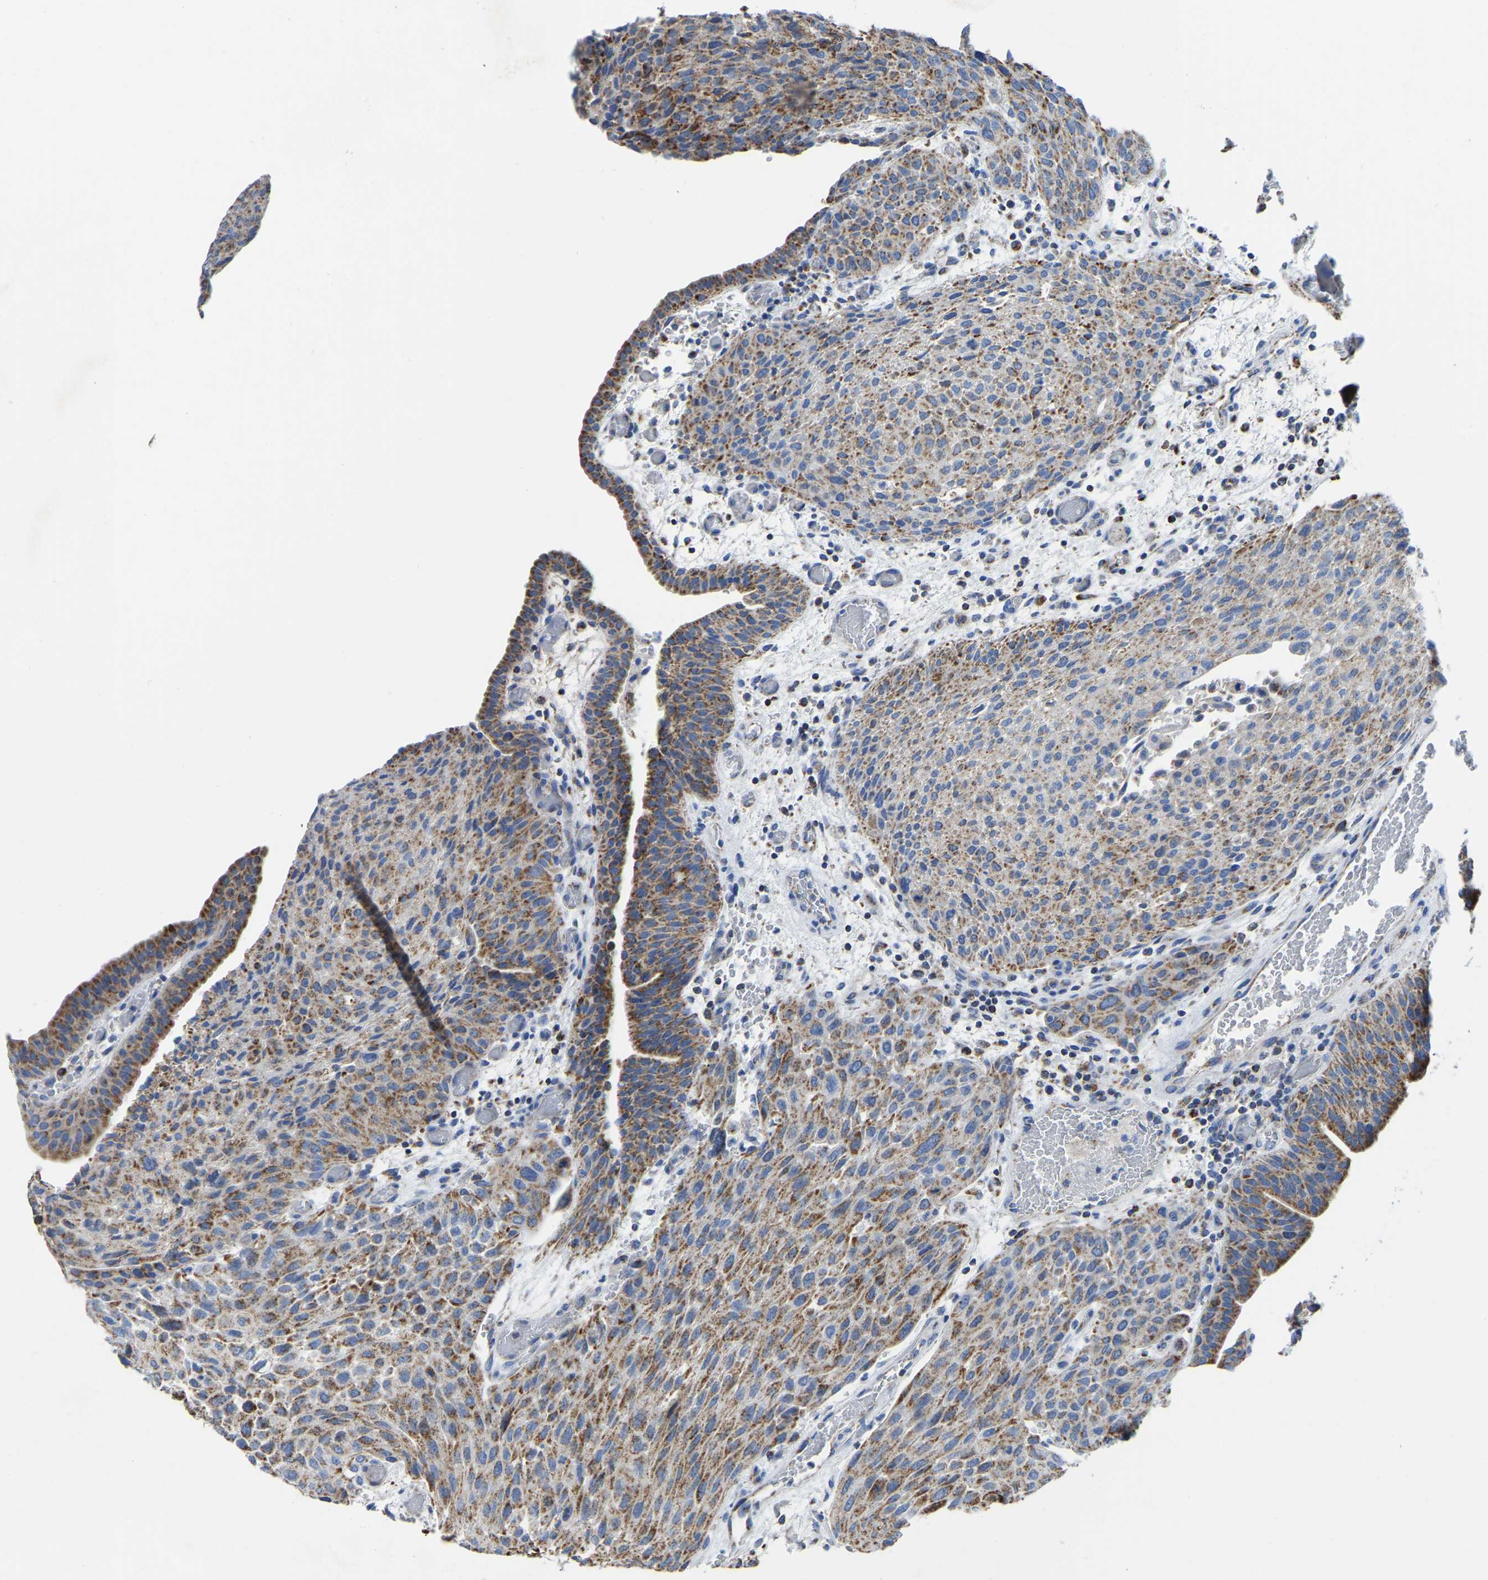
{"staining": {"intensity": "moderate", "quantity": ">75%", "location": "cytoplasmic/membranous"}, "tissue": "urothelial cancer", "cell_type": "Tumor cells", "image_type": "cancer", "snomed": [{"axis": "morphology", "description": "Urothelial carcinoma, Low grade"}, {"axis": "morphology", "description": "Urothelial carcinoma, High grade"}, {"axis": "topography", "description": "Urinary bladder"}], "caption": "About >75% of tumor cells in urothelial cancer exhibit moderate cytoplasmic/membranous protein positivity as visualized by brown immunohistochemical staining.", "gene": "ETFA", "patient": {"sex": "male", "age": 35}}